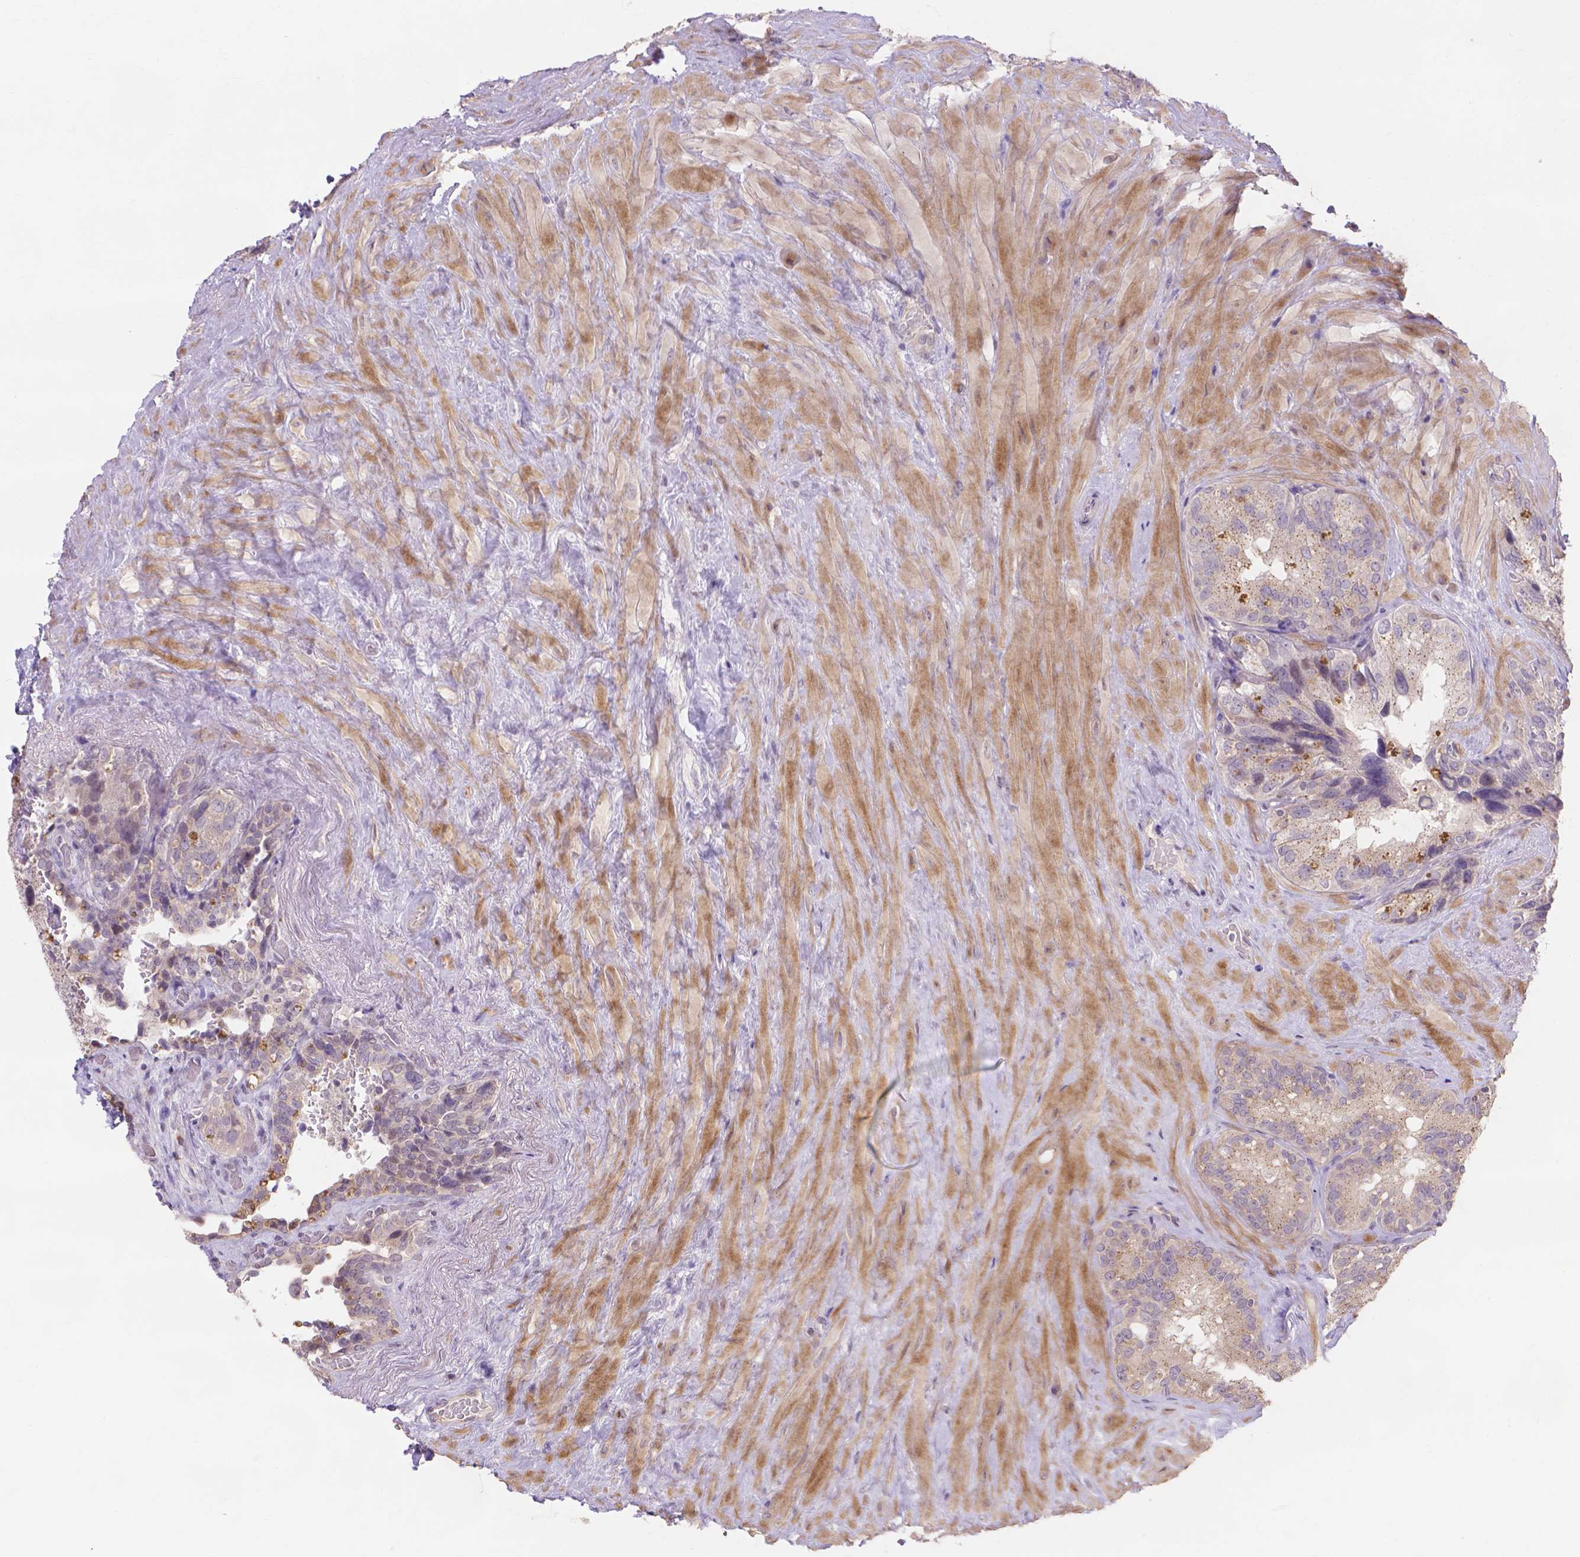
{"staining": {"intensity": "negative", "quantity": "none", "location": "none"}, "tissue": "seminal vesicle", "cell_type": "Glandular cells", "image_type": "normal", "snomed": [{"axis": "morphology", "description": "Normal tissue, NOS"}, {"axis": "topography", "description": "Seminal veicle"}], "caption": "IHC of unremarkable seminal vesicle demonstrates no staining in glandular cells. The staining was performed using DAB to visualize the protein expression in brown, while the nuclei were stained in blue with hematoxylin (Magnification: 20x).", "gene": "PRDM13", "patient": {"sex": "male", "age": 69}}